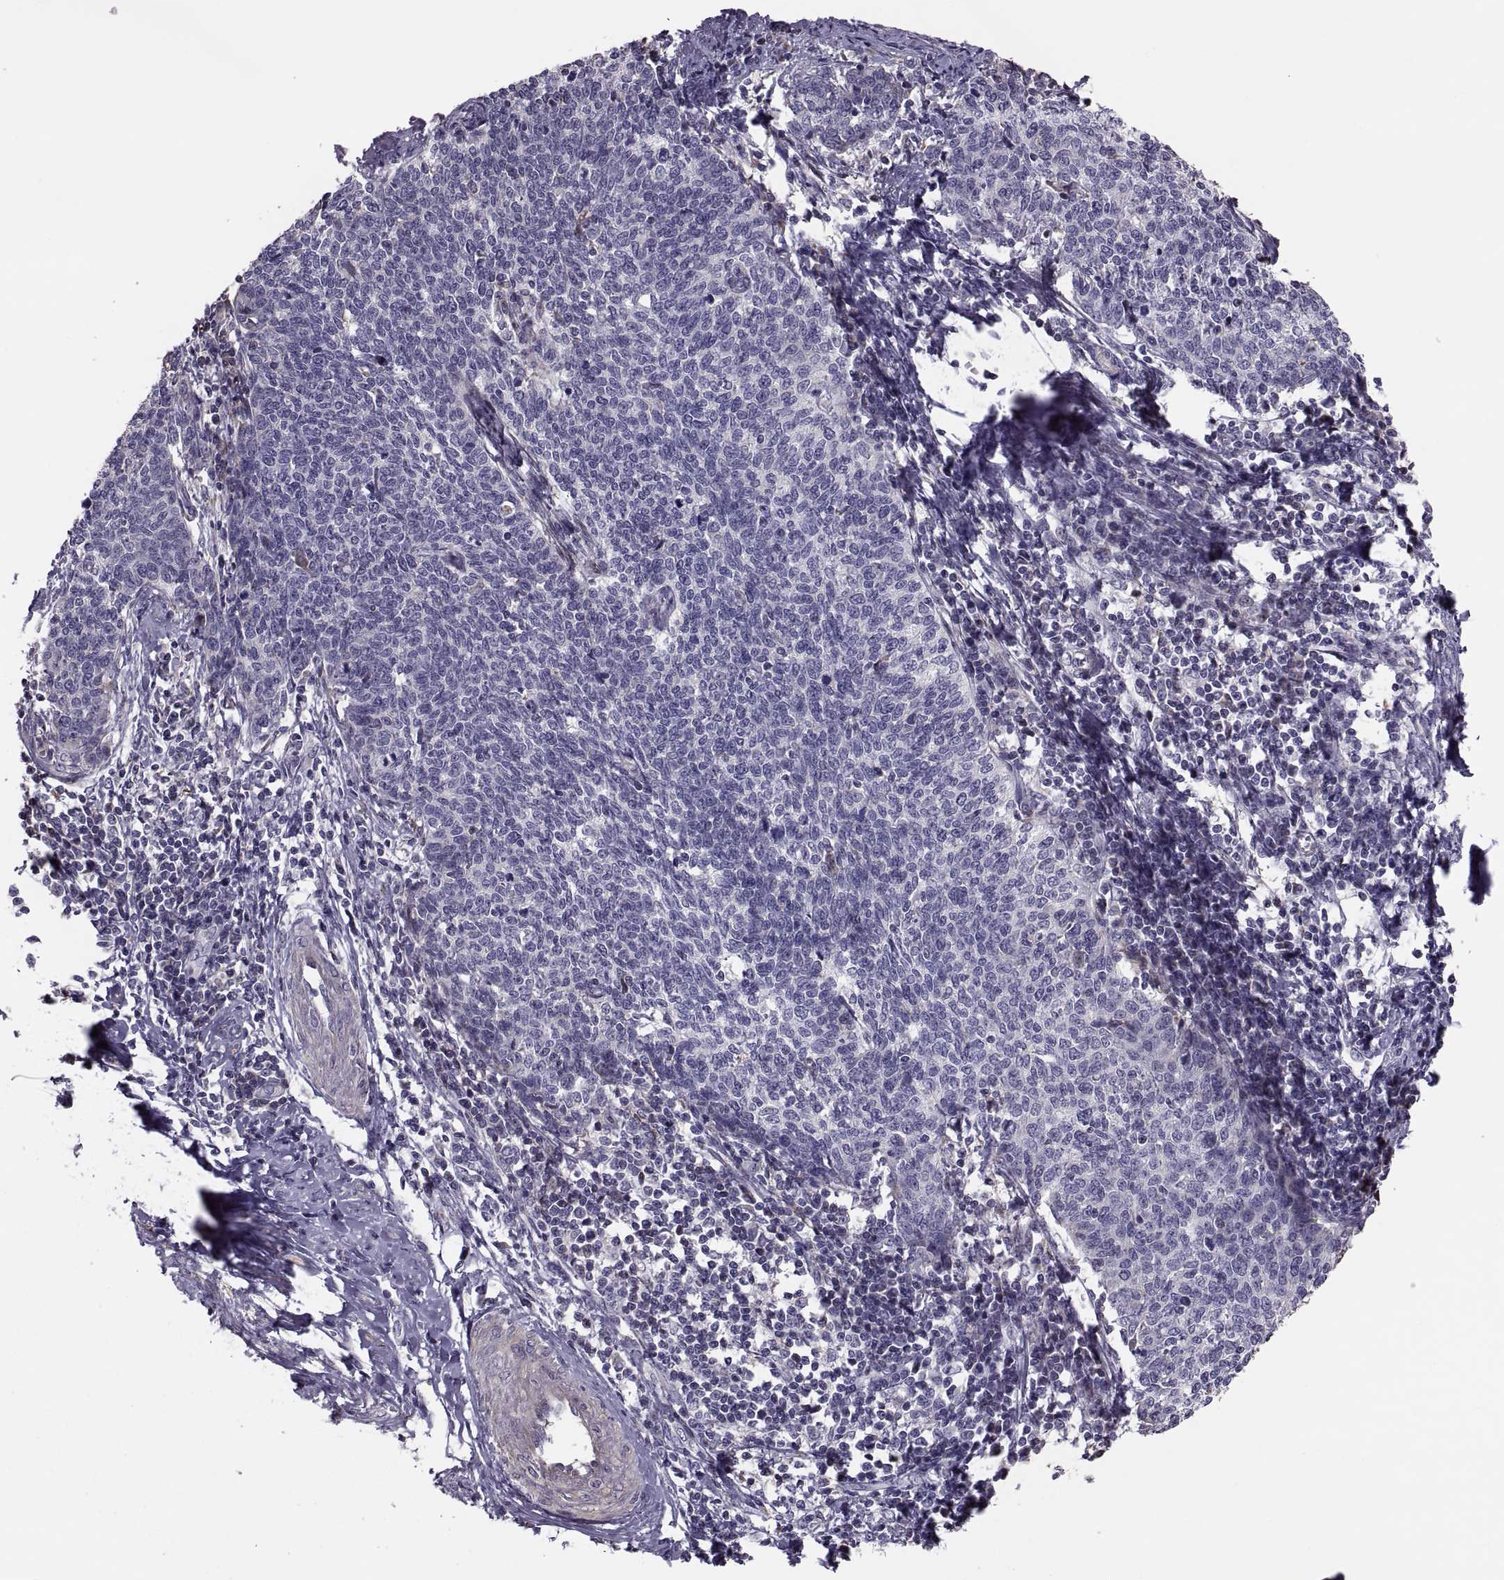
{"staining": {"intensity": "negative", "quantity": "none", "location": "none"}, "tissue": "cervical cancer", "cell_type": "Tumor cells", "image_type": "cancer", "snomed": [{"axis": "morphology", "description": "Squamous cell carcinoma, NOS"}, {"axis": "topography", "description": "Cervix"}], "caption": "Protein analysis of cervical cancer (squamous cell carcinoma) displays no significant expression in tumor cells.", "gene": "ANO1", "patient": {"sex": "female", "age": 39}}